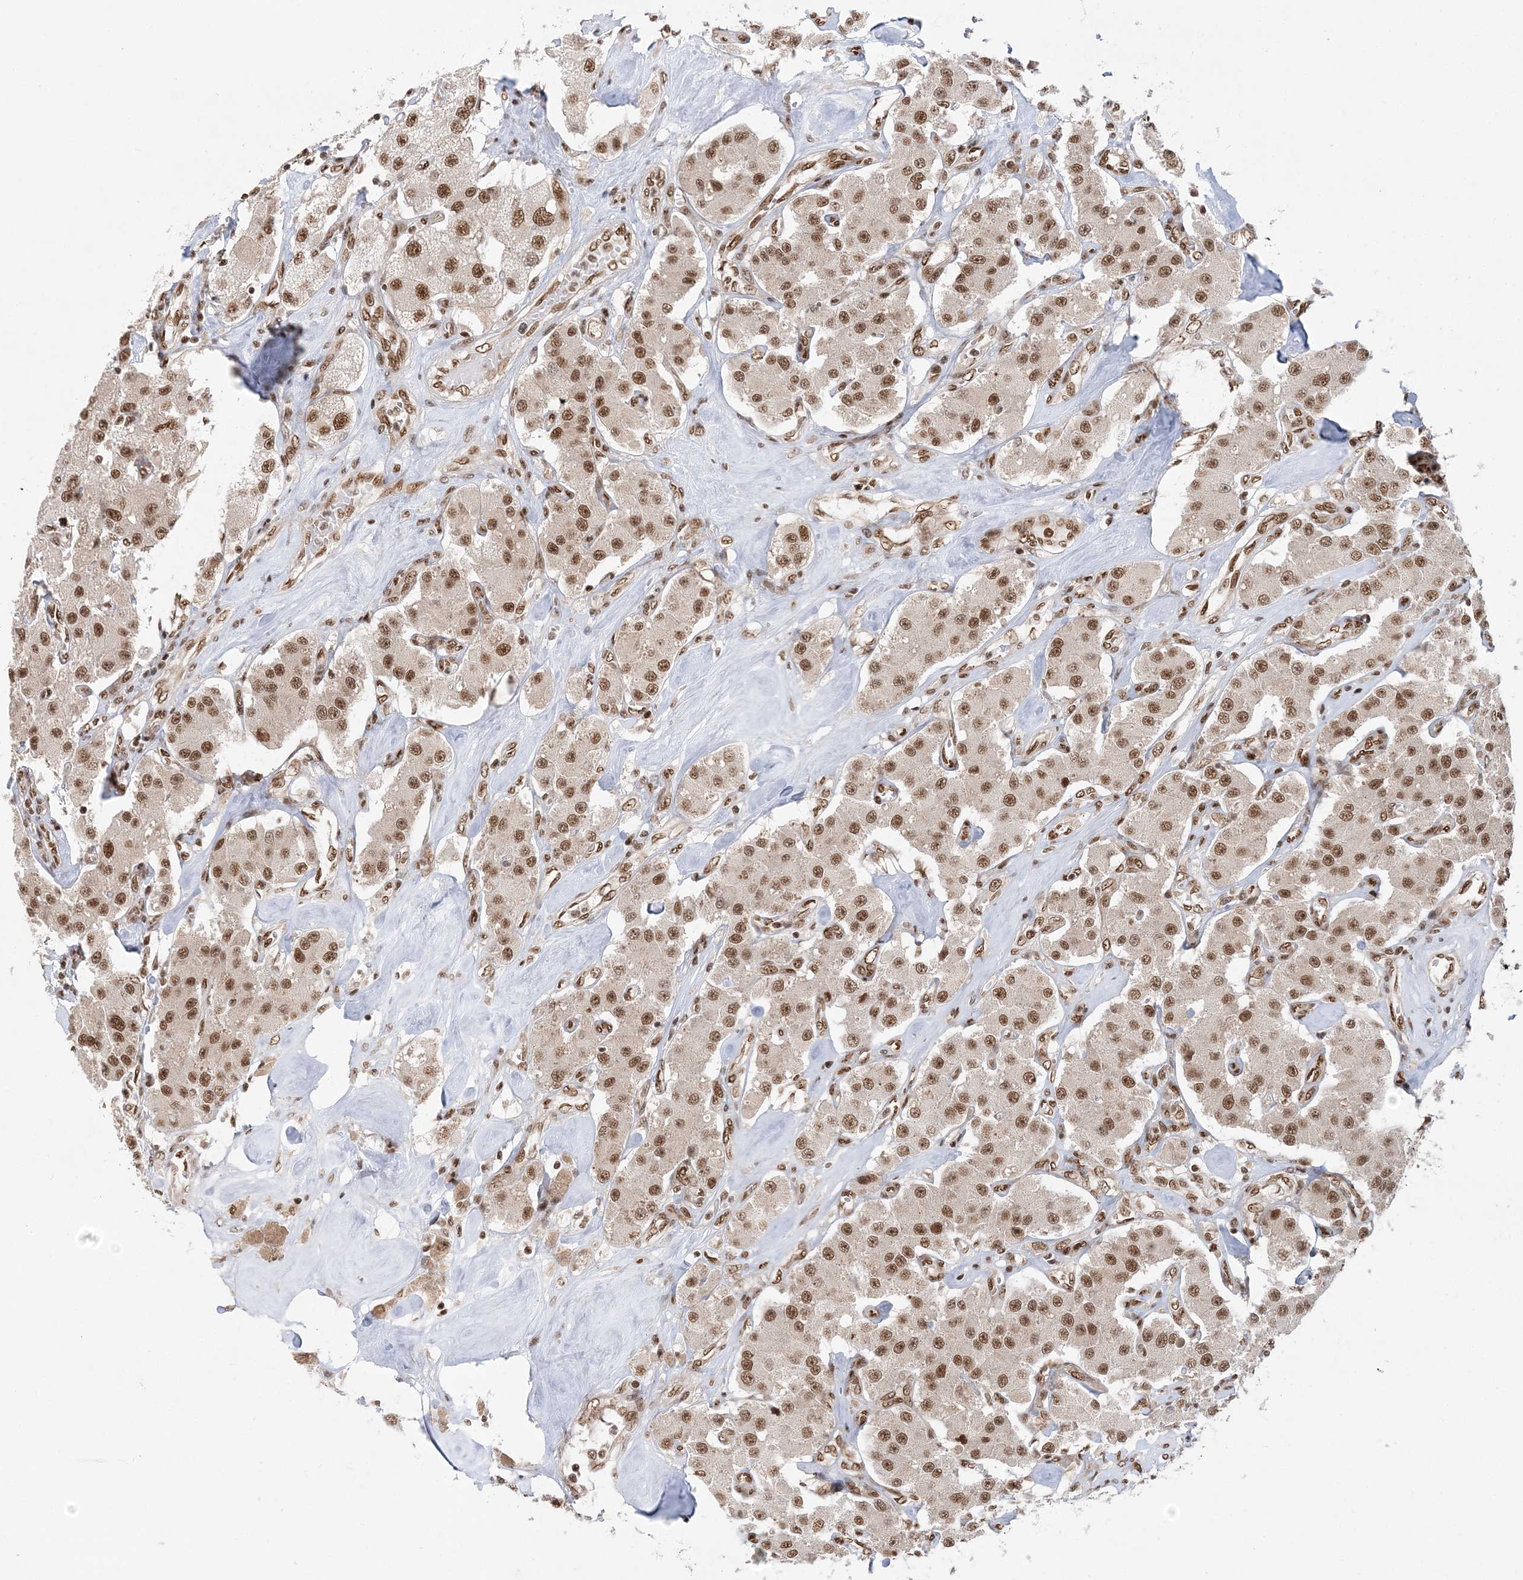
{"staining": {"intensity": "moderate", "quantity": ">75%", "location": "nuclear"}, "tissue": "carcinoid", "cell_type": "Tumor cells", "image_type": "cancer", "snomed": [{"axis": "morphology", "description": "Carcinoid, malignant, NOS"}, {"axis": "topography", "description": "Pancreas"}], "caption": "About >75% of tumor cells in malignant carcinoid display moderate nuclear protein expression as visualized by brown immunohistochemical staining.", "gene": "SEPHS1", "patient": {"sex": "male", "age": 41}}